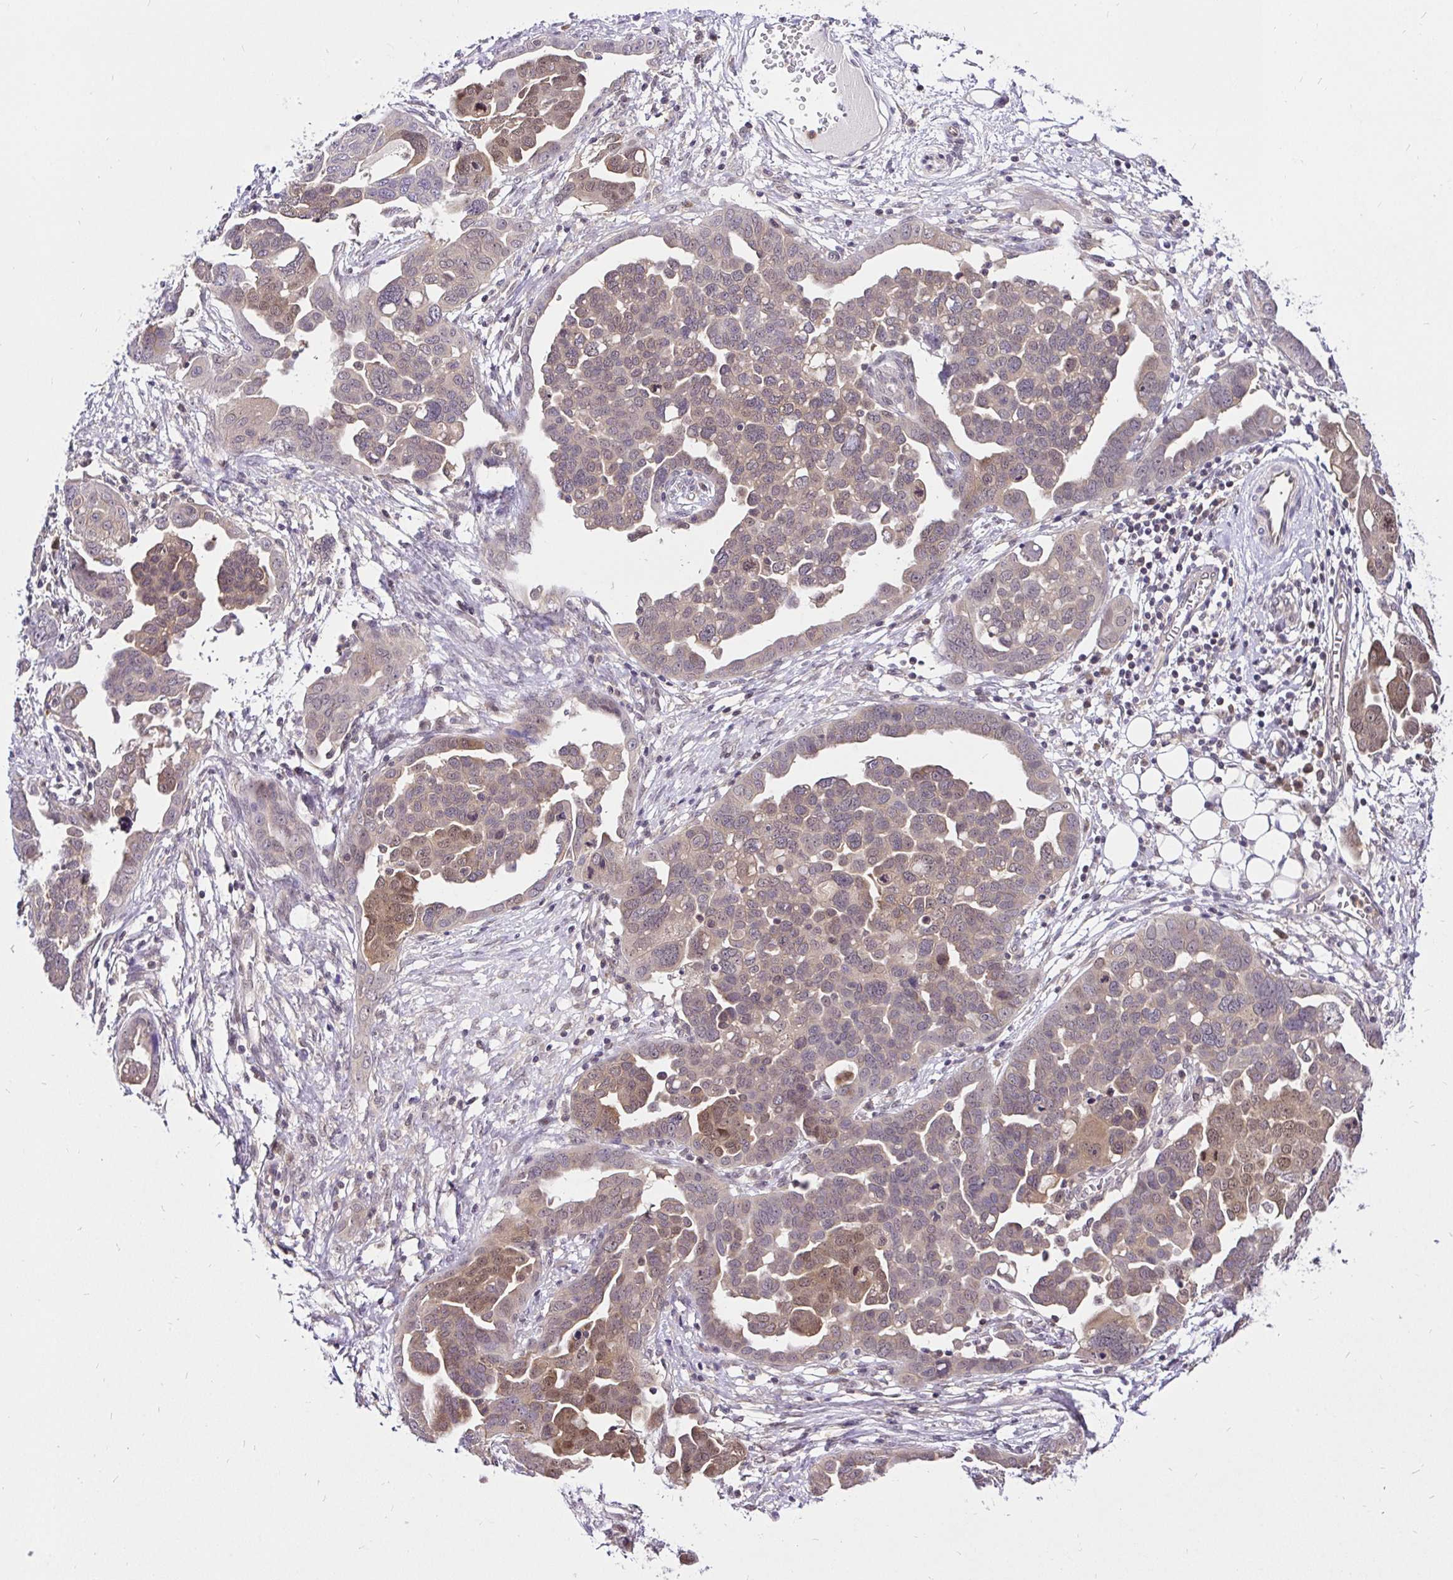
{"staining": {"intensity": "moderate", "quantity": "<25%", "location": "cytoplasmic/membranous,nuclear"}, "tissue": "ovarian cancer", "cell_type": "Tumor cells", "image_type": "cancer", "snomed": [{"axis": "morphology", "description": "Cystadenocarcinoma, serous, NOS"}, {"axis": "topography", "description": "Ovary"}], "caption": "Serous cystadenocarcinoma (ovarian) was stained to show a protein in brown. There is low levels of moderate cytoplasmic/membranous and nuclear expression in approximately <25% of tumor cells. The staining was performed using DAB to visualize the protein expression in brown, while the nuclei were stained in blue with hematoxylin (Magnification: 20x).", "gene": "UBE2M", "patient": {"sex": "female", "age": 59}}